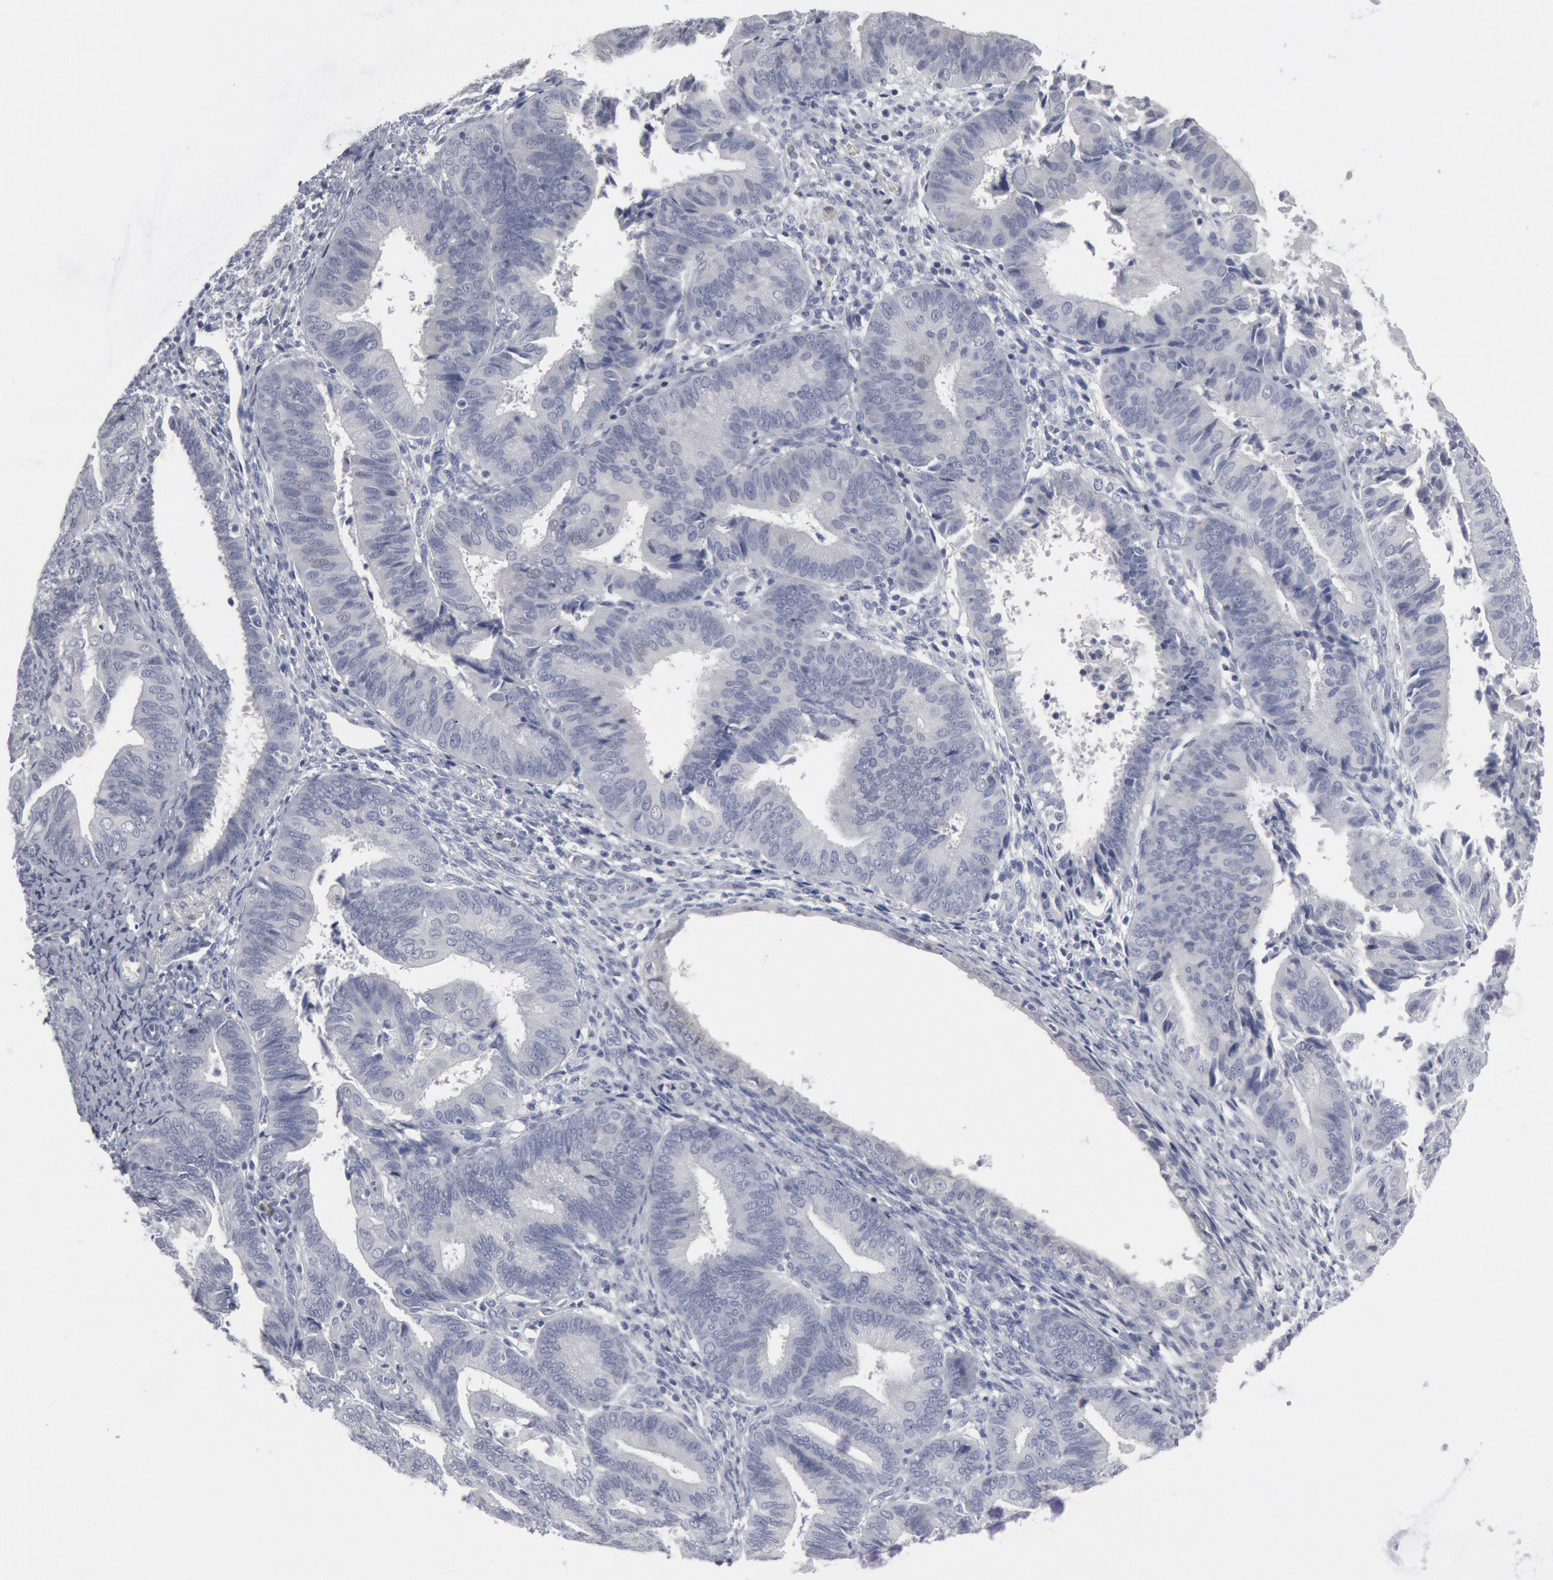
{"staining": {"intensity": "negative", "quantity": "none", "location": "none"}, "tissue": "endometrial cancer", "cell_type": "Tumor cells", "image_type": "cancer", "snomed": [{"axis": "morphology", "description": "Adenocarcinoma, NOS"}, {"axis": "topography", "description": "Endometrium"}], "caption": "This is an IHC photomicrograph of endometrial cancer (adenocarcinoma). There is no positivity in tumor cells.", "gene": "DMC1", "patient": {"sex": "female", "age": 63}}